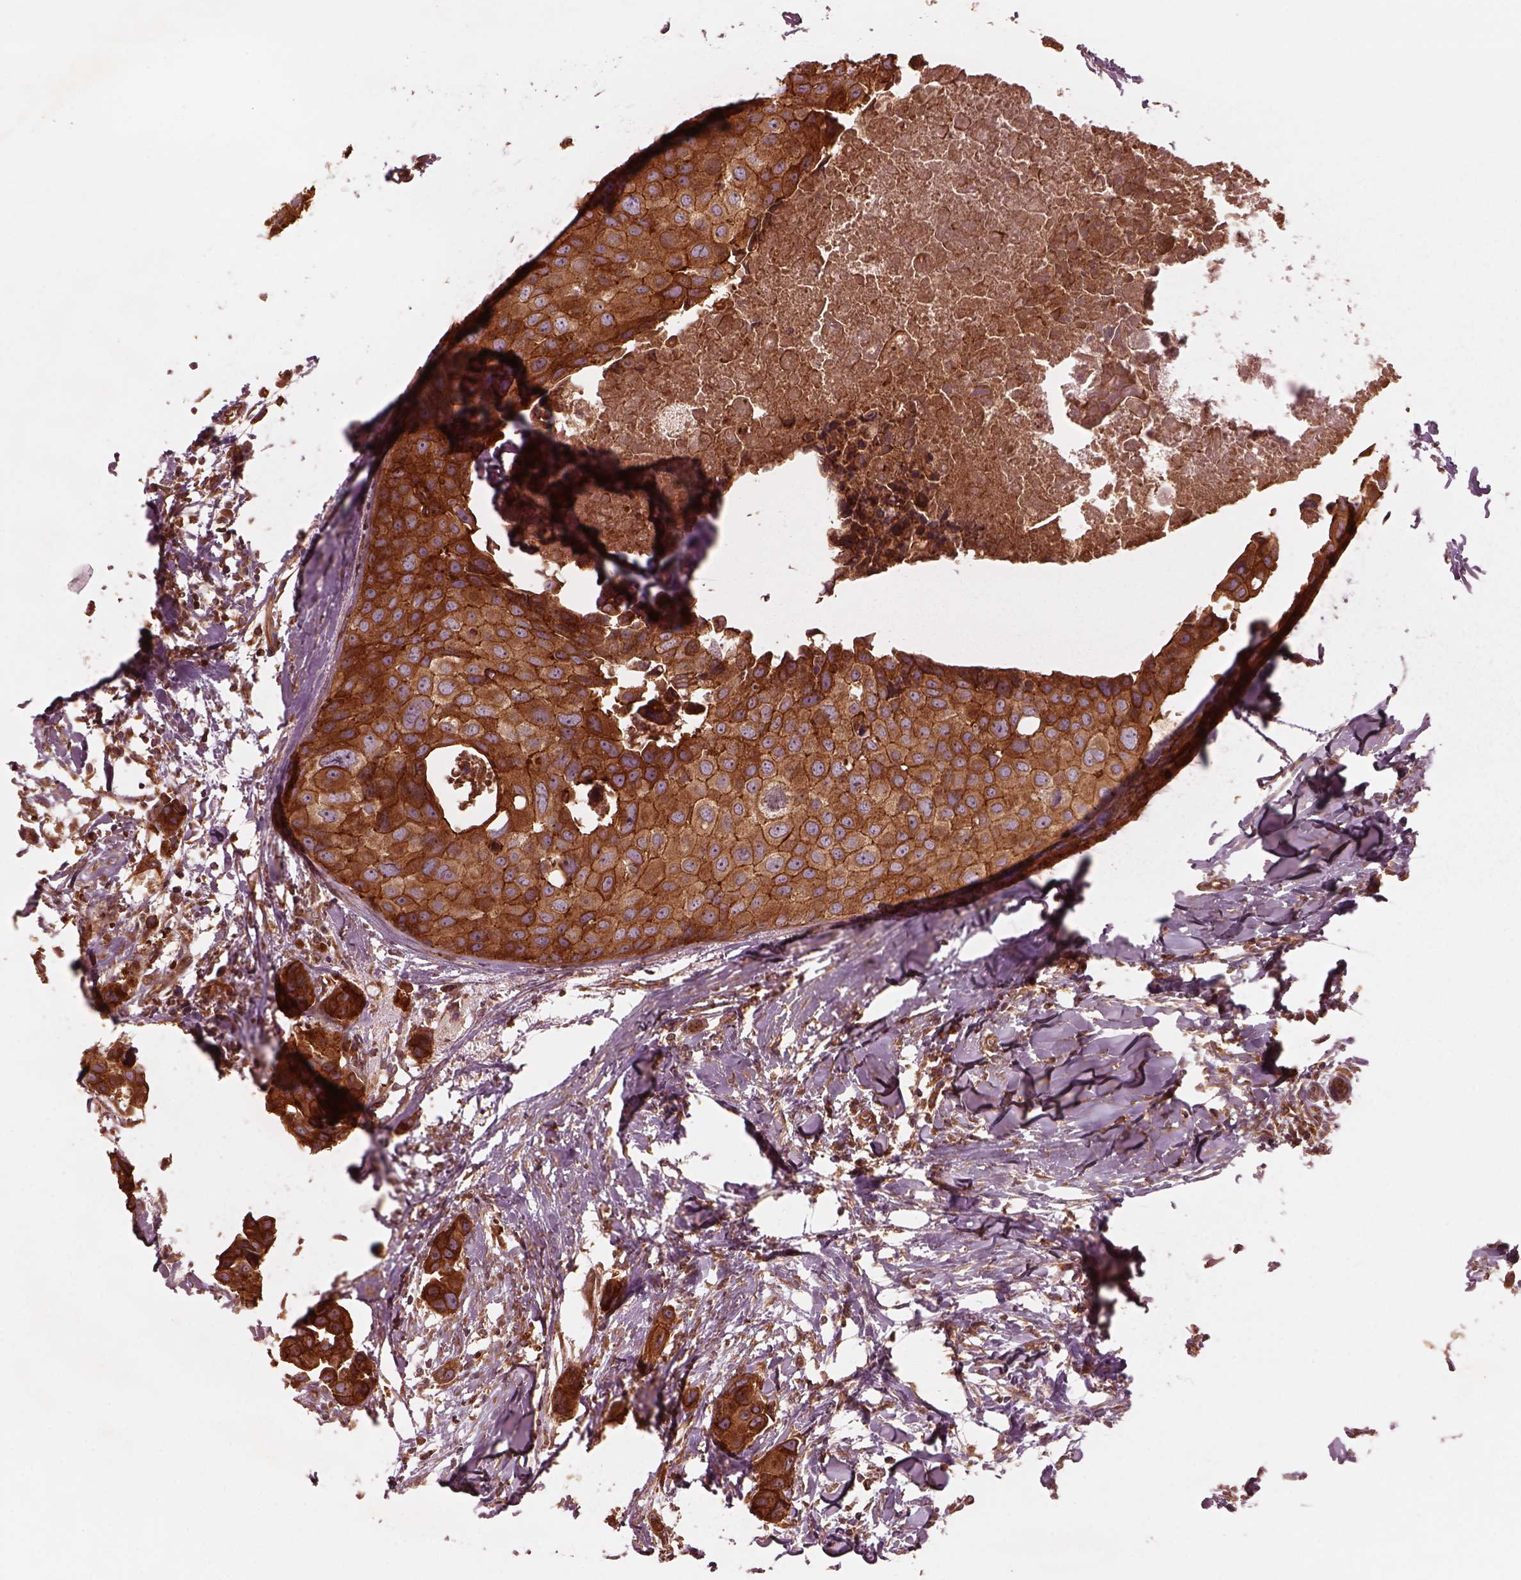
{"staining": {"intensity": "strong", "quantity": ">75%", "location": "cytoplasmic/membranous"}, "tissue": "breast cancer", "cell_type": "Tumor cells", "image_type": "cancer", "snomed": [{"axis": "morphology", "description": "Duct carcinoma"}, {"axis": "topography", "description": "Breast"}], "caption": "High-magnification brightfield microscopy of breast cancer (infiltrating ductal carcinoma) stained with DAB (brown) and counterstained with hematoxylin (blue). tumor cells exhibit strong cytoplasmic/membranous positivity is present in approximately>75% of cells. (IHC, brightfield microscopy, high magnification).", "gene": "PIK3R2", "patient": {"sex": "female", "age": 38}}